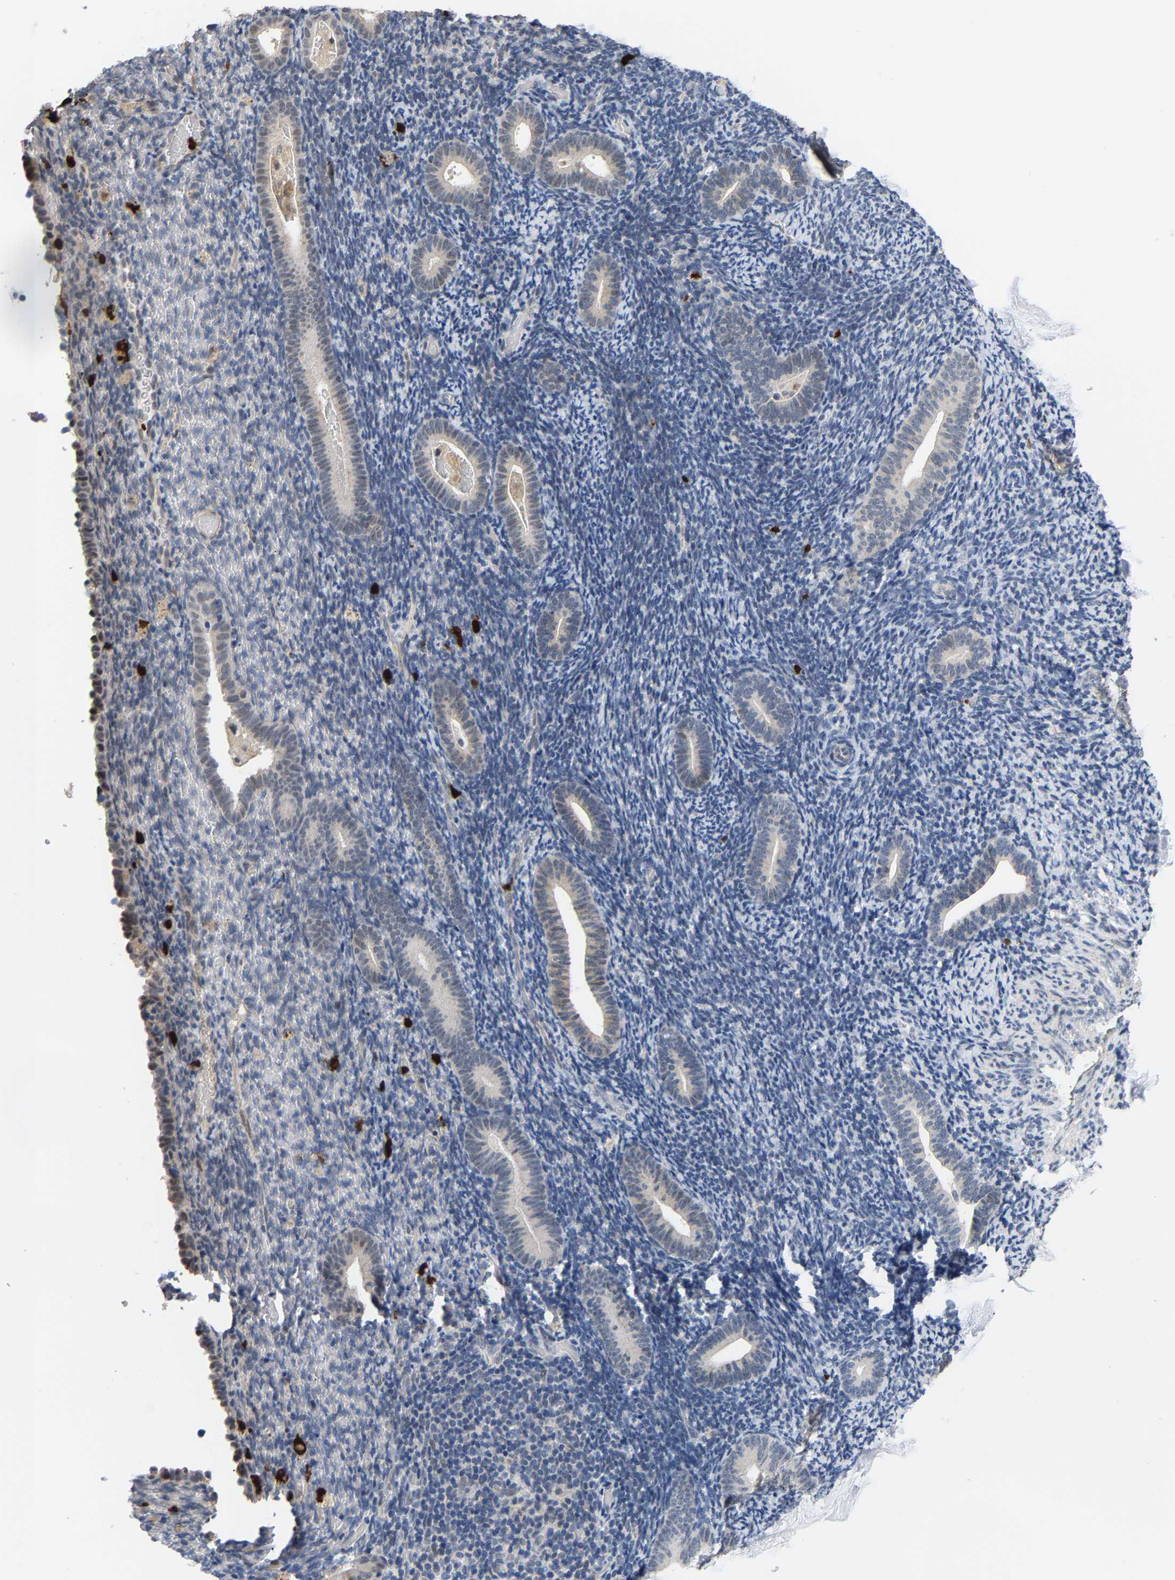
{"staining": {"intensity": "negative", "quantity": "none", "location": "none"}, "tissue": "endometrium", "cell_type": "Cells in endometrial stroma", "image_type": "normal", "snomed": [{"axis": "morphology", "description": "Normal tissue, NOS"}, {"axis": "topography", "description": "Endometrium"}], "caption": "Immunohistochemistry micrograph of unremarkable endometrium: endometrium stained with DAB (3,3'-diaminobenzidine) displays no significant protein staining in cells in endometrial stroma.", "gene": "TDRD7", "patient": {"sex": "female", "age": 51}}